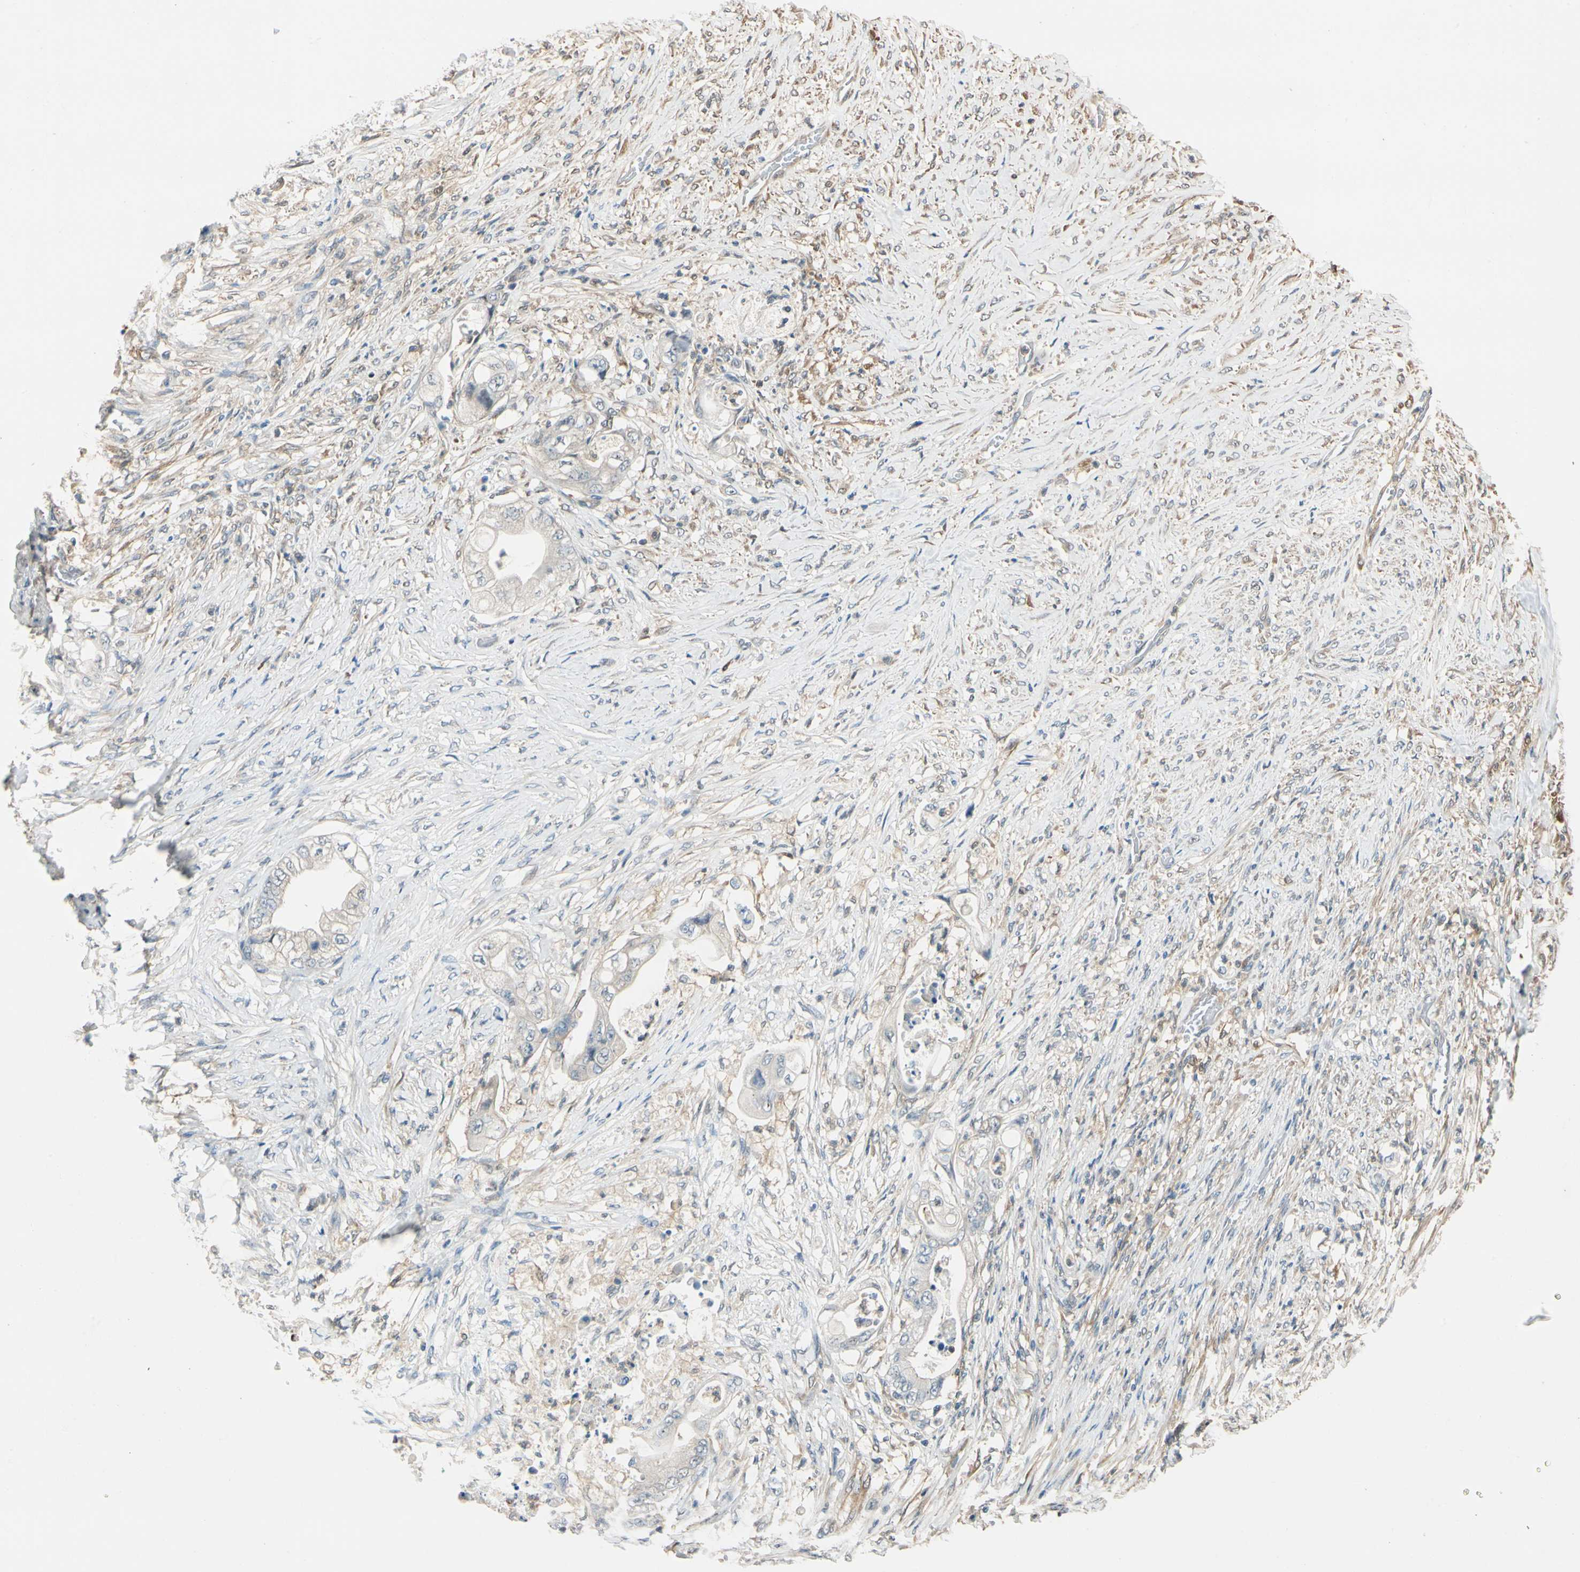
{"staining": {"intensity": "weak", "quantity": "25%-75%", "location": "cytoplasmic/membranous"}, "tissue": "stomach cancer", "cell_type": "Tumor cells", "image_type": "cancer", "snomed": [{"axis": "morphology", "description": "Adenocarcinoma, NOS"}, {"axis": "topography", "description": "Stomach"}], "caption": "Protein expression analysis of stomach cancer (adenocarcinoma) demonstrates weak cytoplasmic/membranous expression in approximately 25%-75% of tumor cells.", "gene": "WIPI1", "patient": {"sex": "female", "age": 73}}